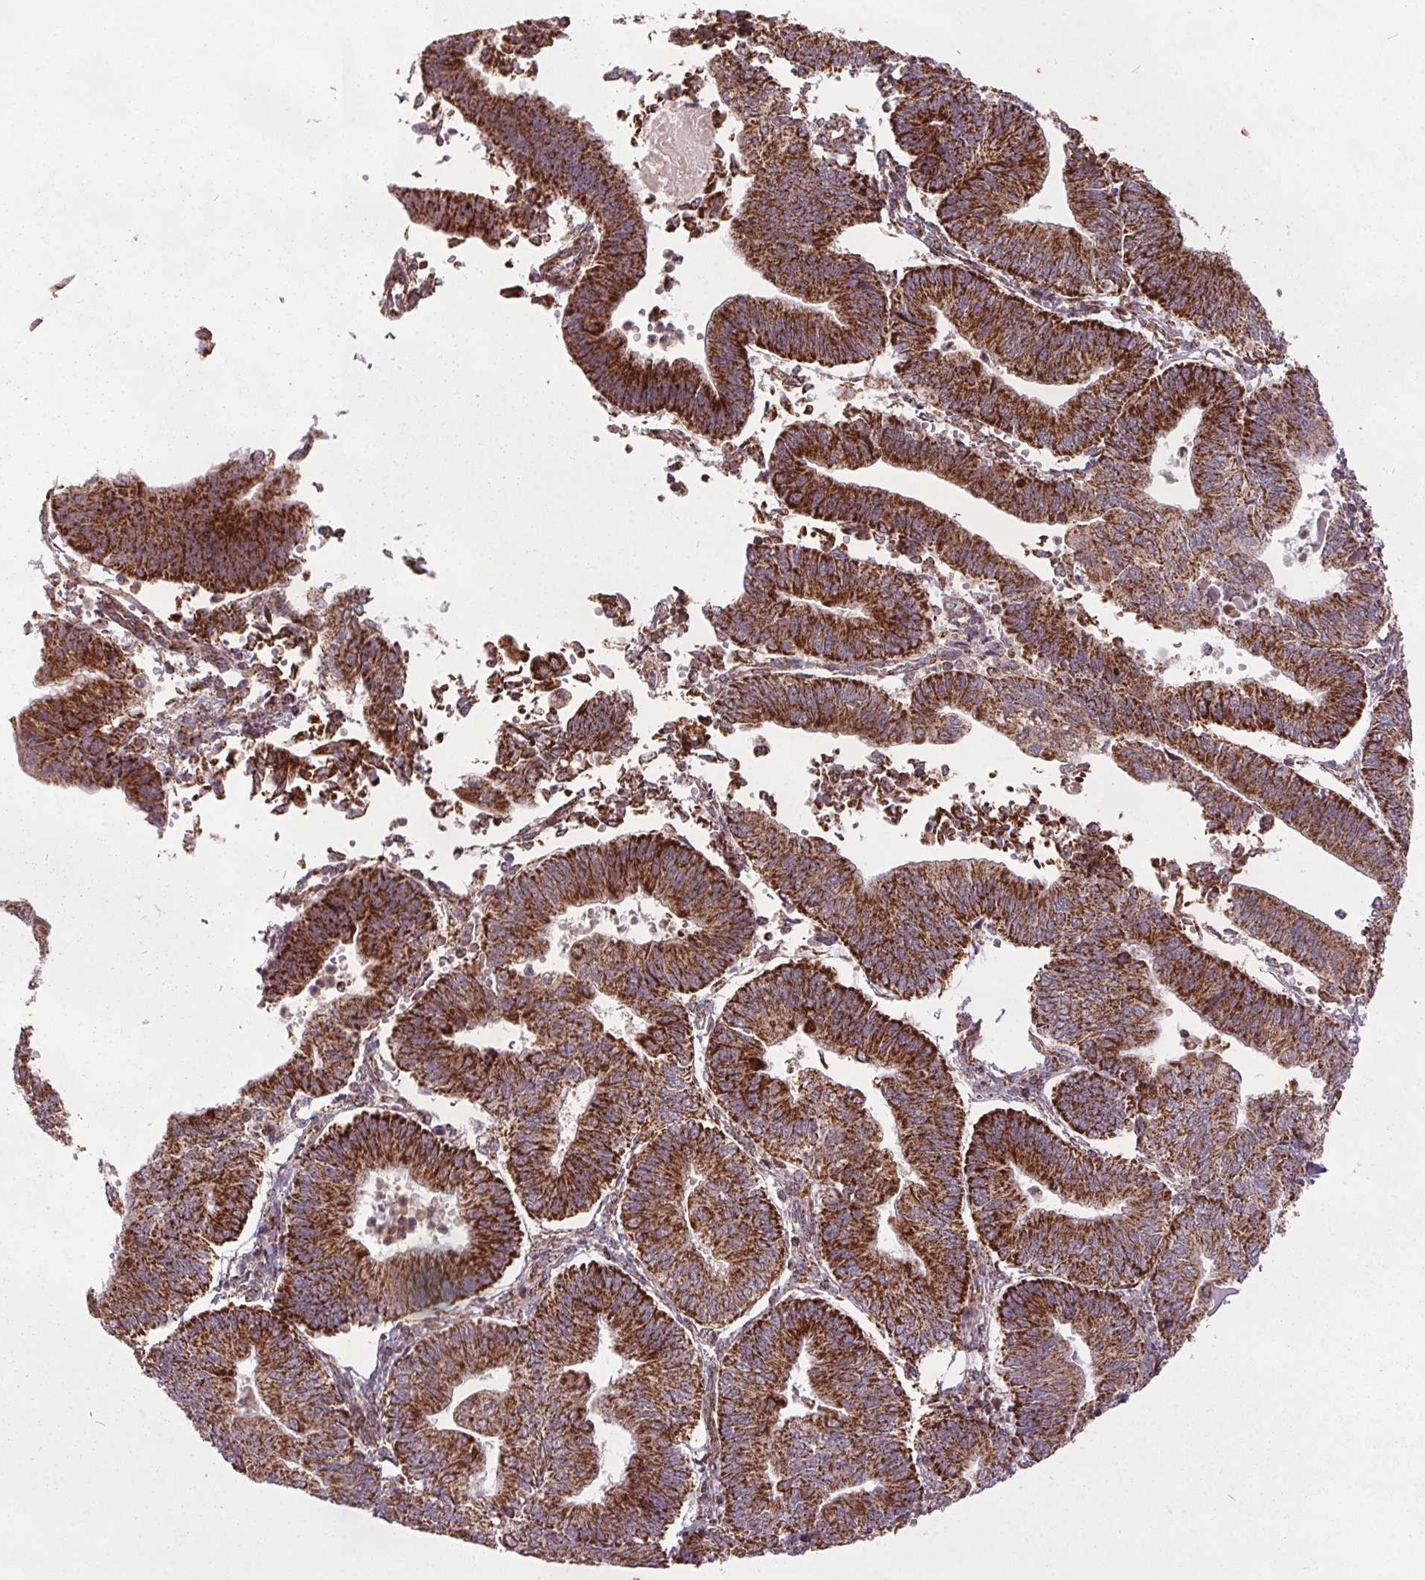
{"staining": {"intensity": "strong", "quantity": ">75%", "location": "cytoplasmic/membranous"}, "tissue": "endometrial cancer", "cell_type": "Tumor cells", "image_type": "cancer", "snomed": [{"axis": "morphology", "description": "Adenocarcinoma, NOS"}, {"axis": "topography", "description": "Endometrium"}], "caption": "Immunohistochemistry (IHC) photomicrograph of neoplastic tissue: adenocarcinoma (endometrial) stained using immunohistochemistry (IHC) shows high levels of strong protein expression localized specifically in the cytoplasmic/membranous of tumor cells, appearing as a cytoplasmic/membranous brown color.", "gene": "NDUFS6", "patient": {"sex": "female", "age": 65}}